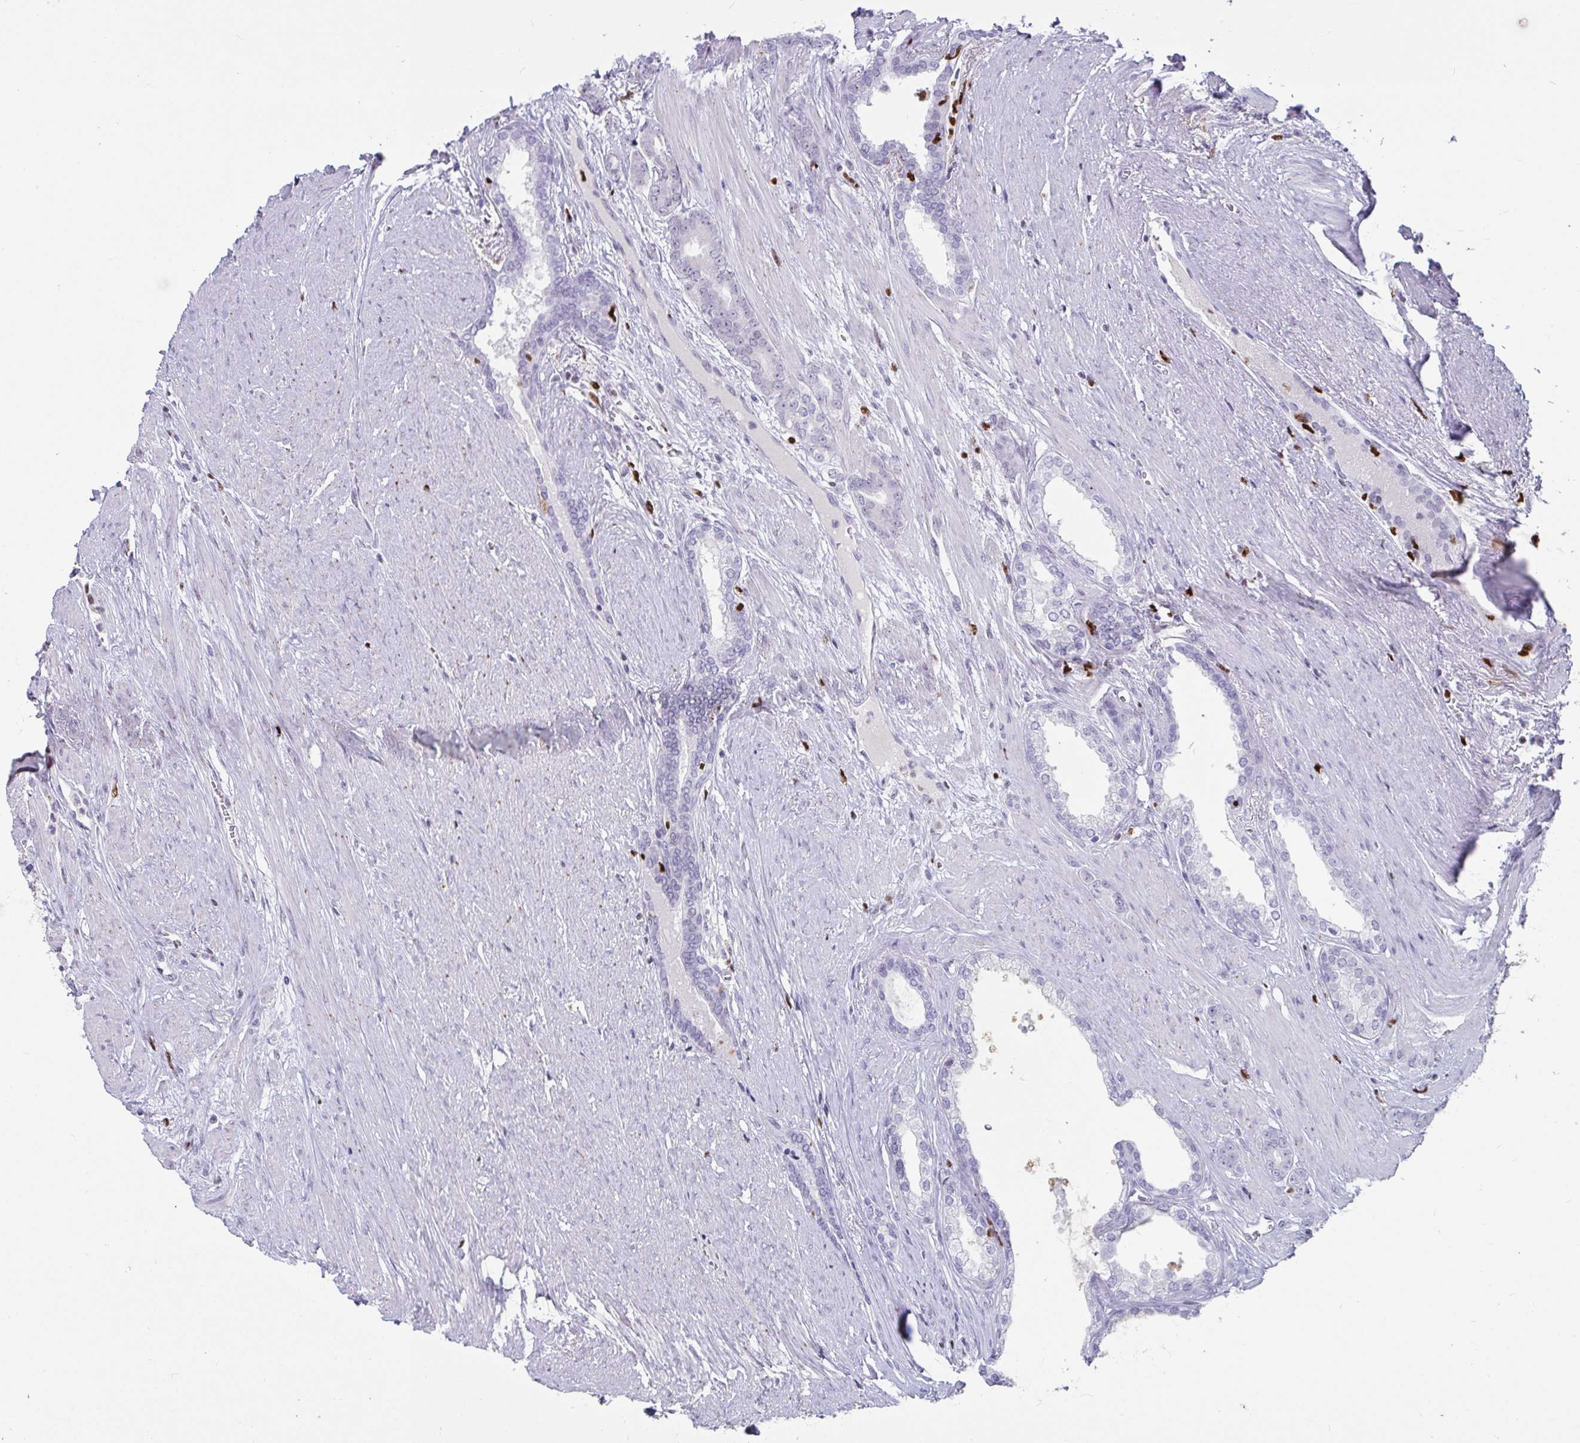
{"staining": {"intensity": "negative", "quantity": "none", "location": "none"}, "tissue": "prostate cancer", "cell_type": "Tumor cells", "image_type": "cancer", "snomed": [{"axis": "morphology", "description": "Adenocarcinoma, High grade"}, {"axis": "topography", "description": "Prostate"}], "caption": "High-grade adenocarcinoma (prostate) was stained to show a protein in brown. There is no significant positivity in tumor cells.", "gene": "ZNF586", "patient": {"sex": "male", "age": 60}}